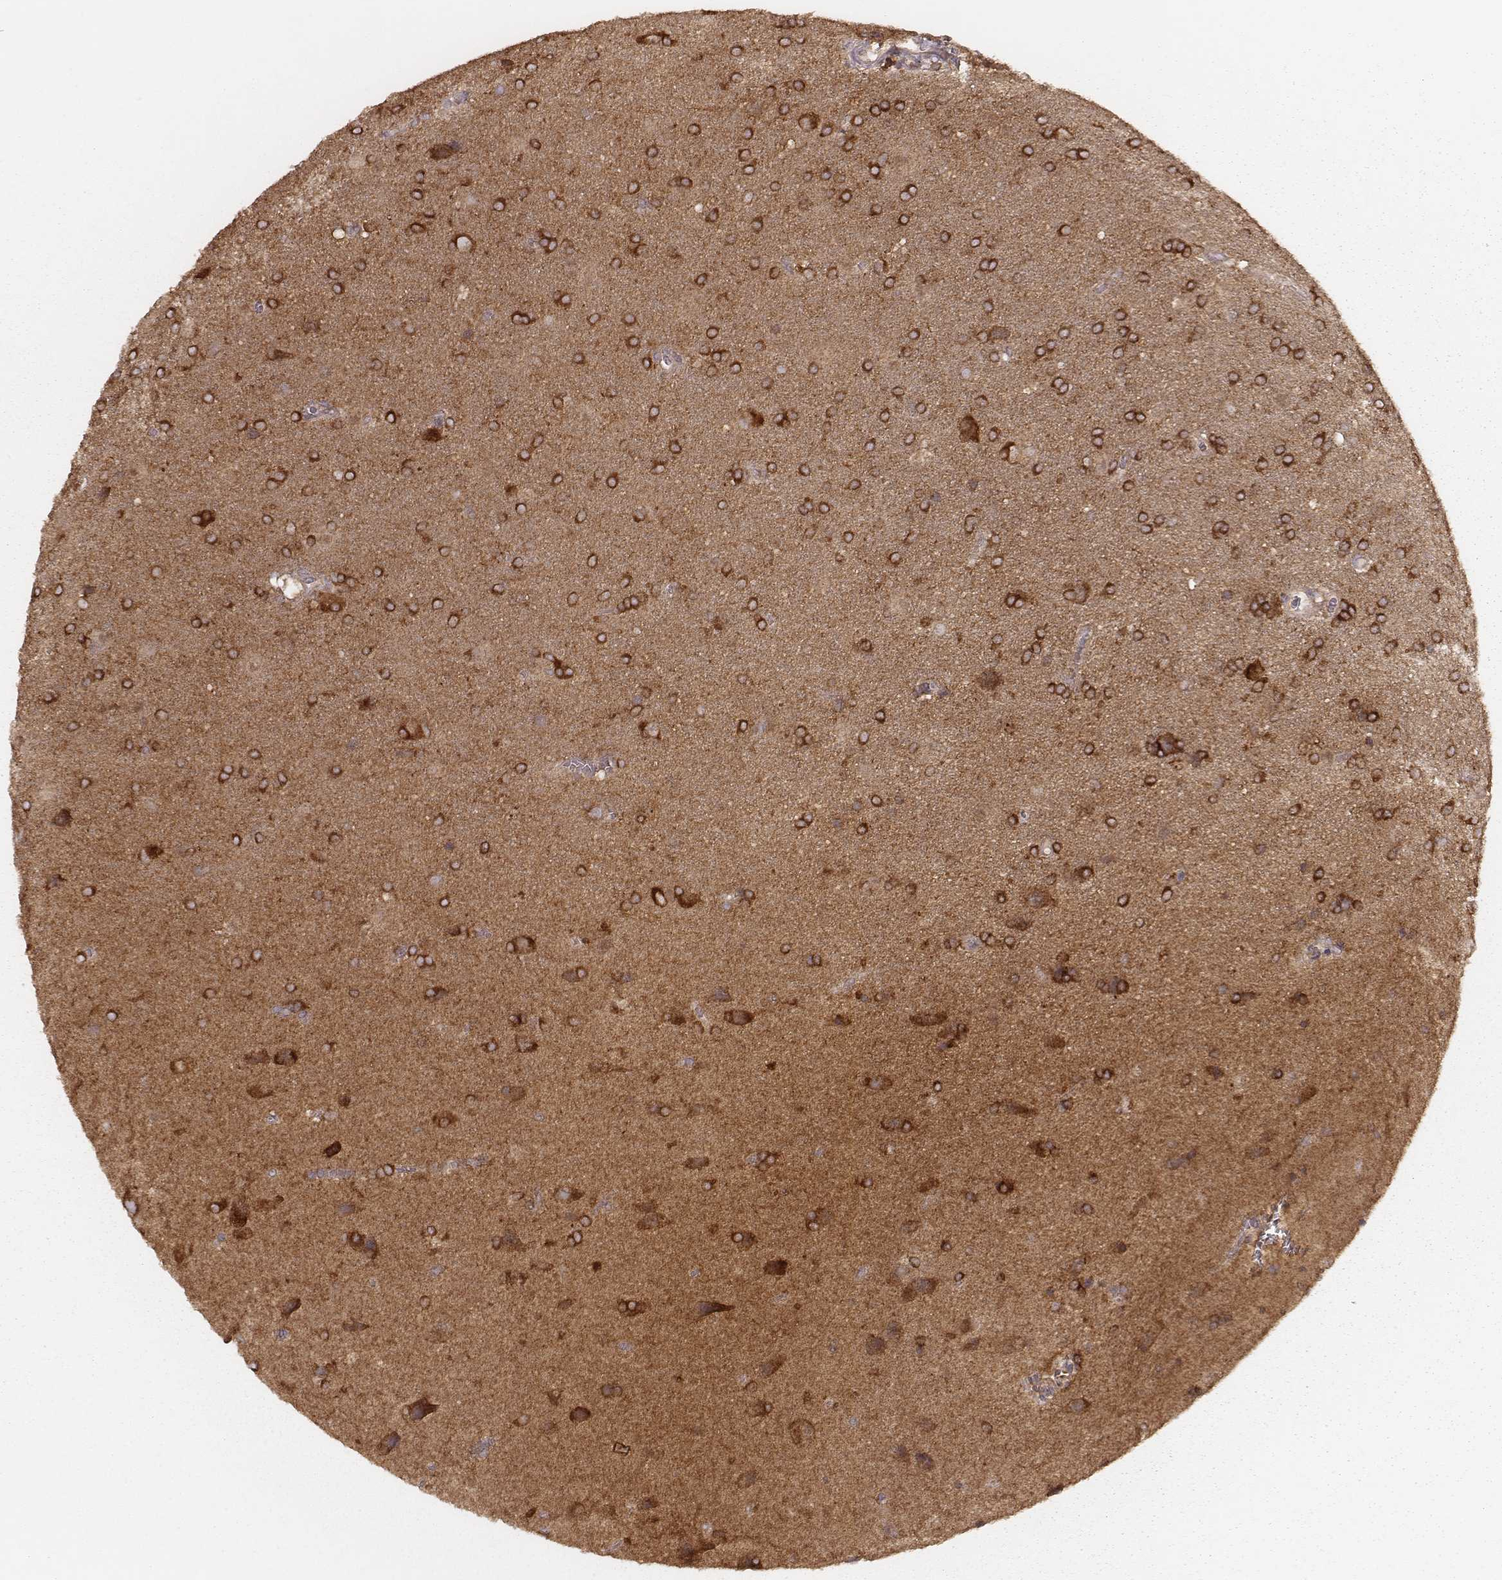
{"staining": {"intensity": "strong", "quantity": ">75%", "location": "cytoplasmic/membranous"}, "tissue": "glioma", "cell_type": "Tumor cells", "image_type": "cancer", "snomed": [{"axis": "morphology", "description": "Glioma, malignant, Low grade"}, {"axis": "topography", "description": "Brain"}], "caption": "Immunohistochemical staining of human malignant glioma (low-grade) exhibits high levels of strong cytoplasmic/membranous protein expression in about >75% of tumor cells.", "gene": "CARS1", "patient": {"sex": "male", "age": 58}}